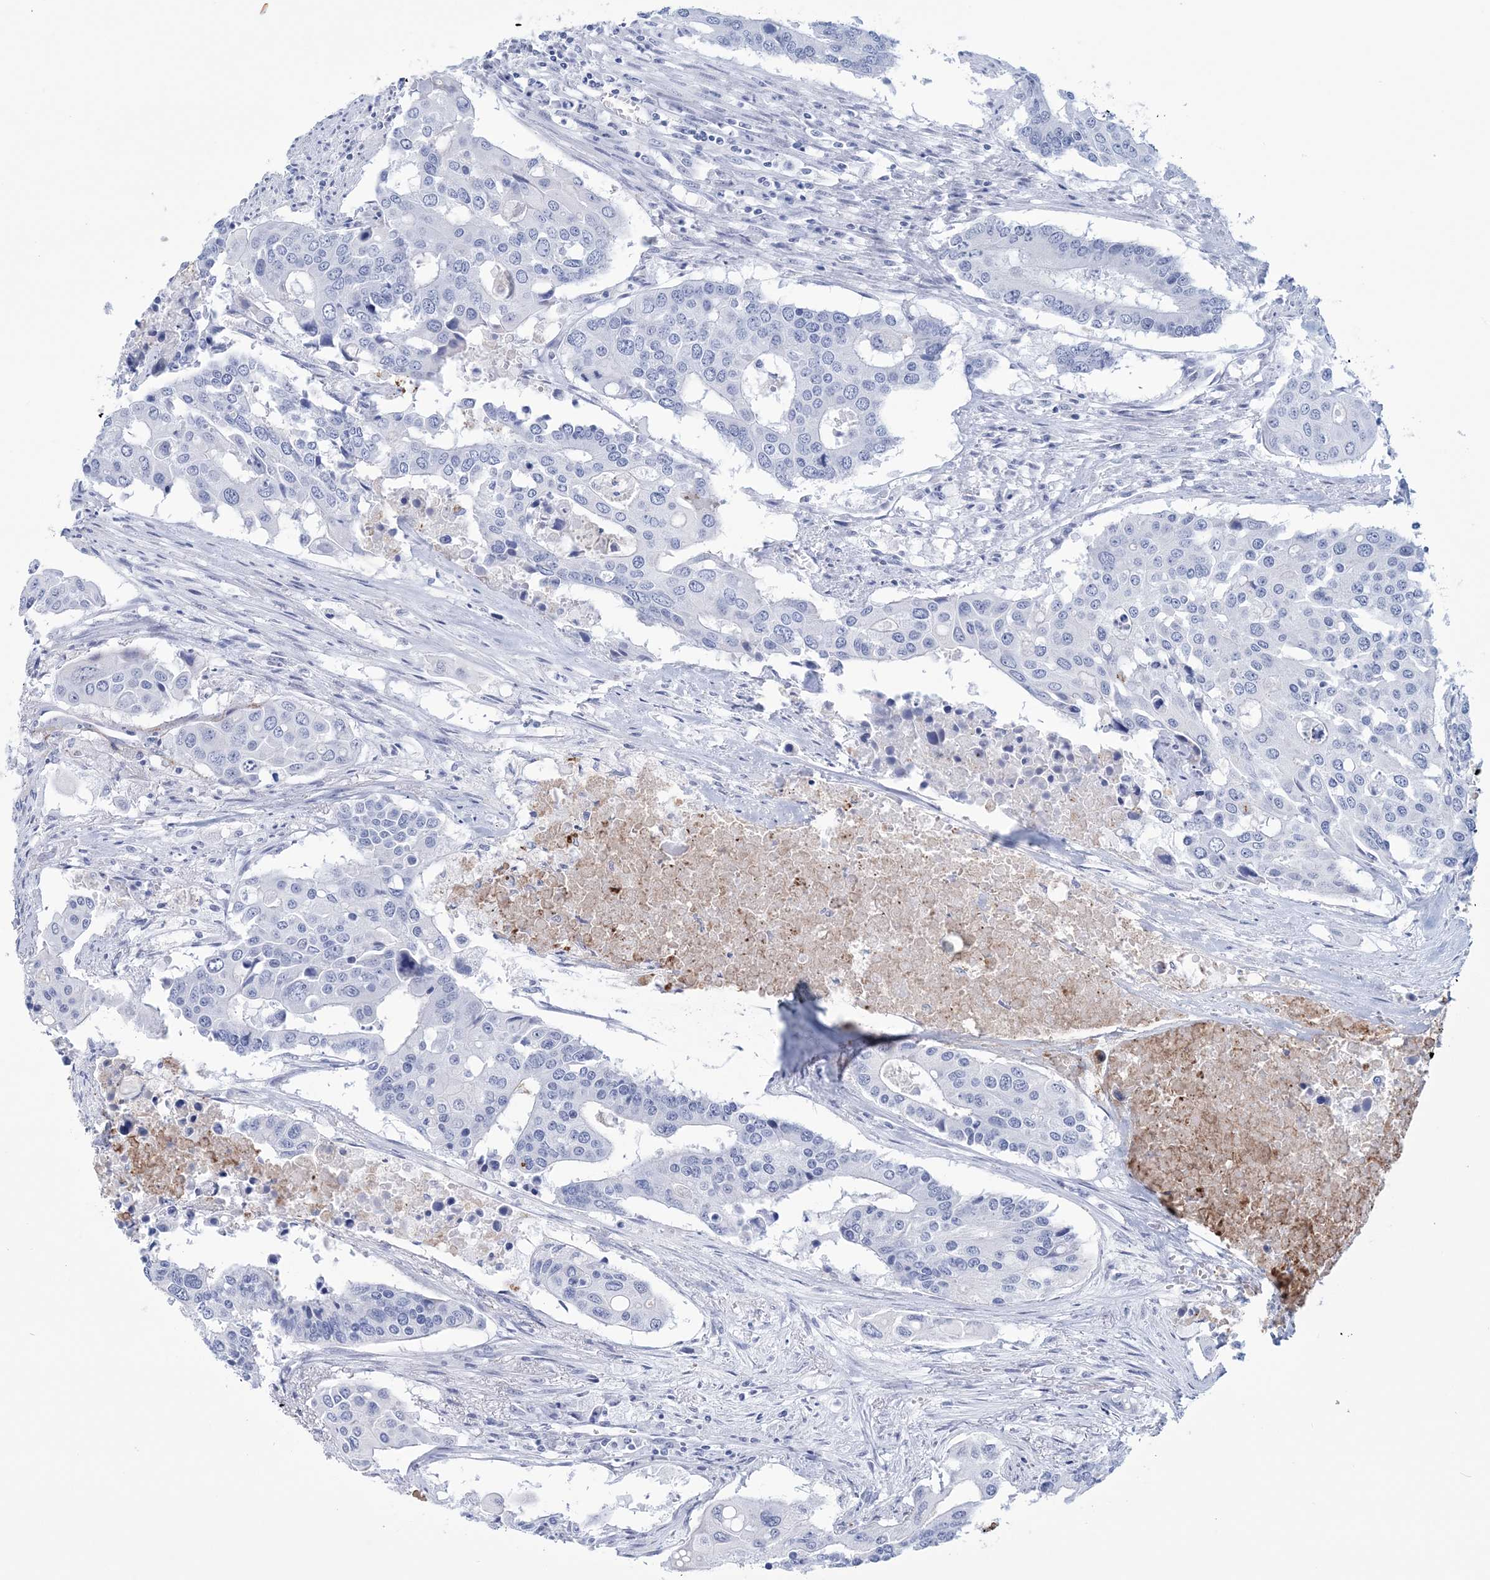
{"staining": {"intensity": "negative", "quantity": "none", "location": "none"}, "tissue": "colorectal cancer", "cell_type": "Tumor cells", "image_type": "cancer", "snomed": [{"axis": "morphology", "description": "Adenocarcinoma, NOS"}, {"axis": "topography", "description": "Colon"}], "caption": "Immunohistochemistry of colorectal cancer reveals no expression in tumor cells. (Stains: DAB immunohistochemistry (IHC) with hematoxylin counter stain, Microscopy: brightfield microscopy at high magnification).", "gene": "DPCD", "patient": {"sex": "male", "age": 77}}